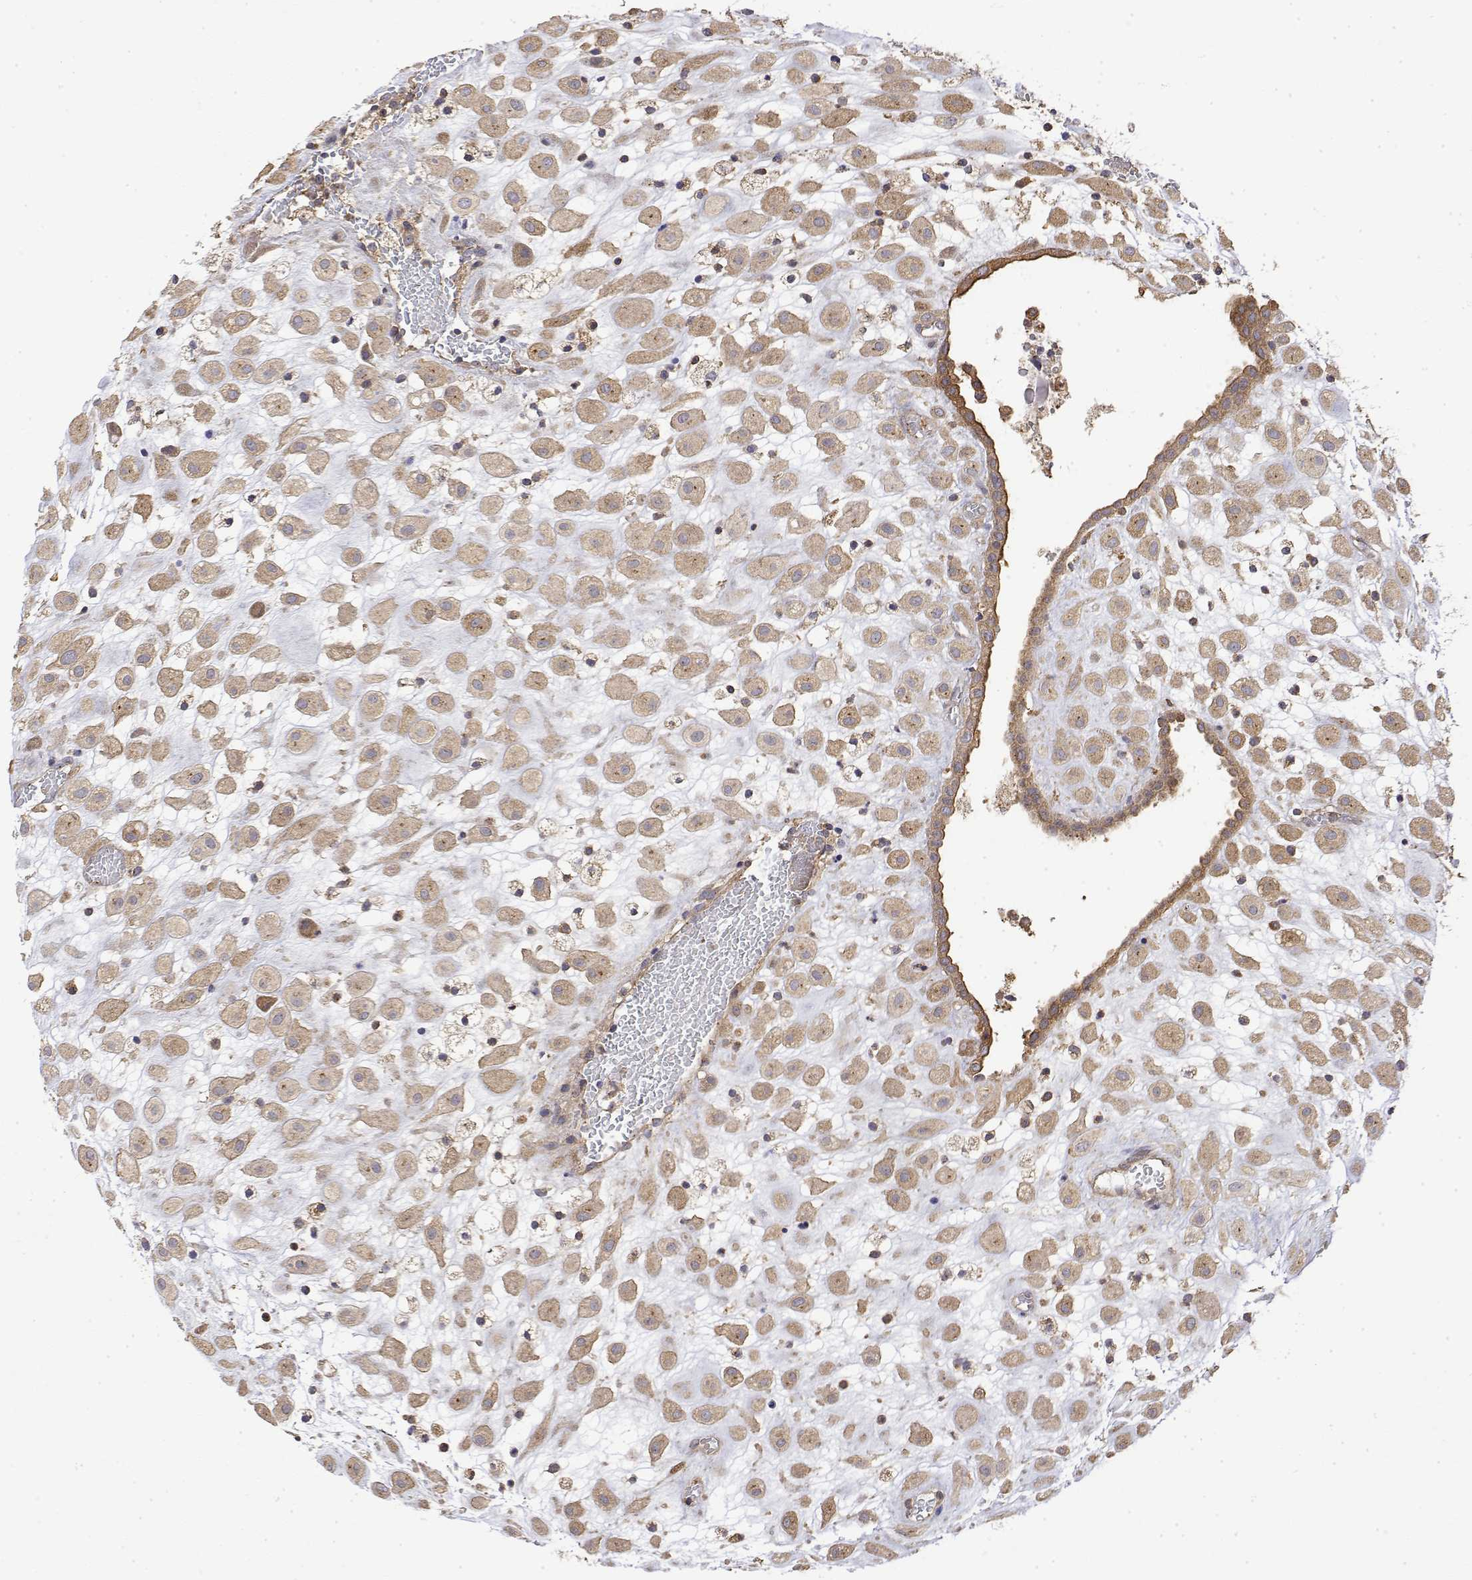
{"staining": {"intensity": "weak", "quantity": ">75%", "location": "cytoplasmic/membranous"}, "tissue": "placenta", "cell_type": "Decidual cells", "image_type": "normal", "snomed": [{"axis": "morphology", "description": "Normal tissue, NOS"}, {"axis": "topography", "description": "Placenta"}], "caption": "Immunohistochemistry (IHC) micrograph of benign placenta: human placenta stained using immunohistochemistry (IHC) shows low levels of weak protein expression localized specifically in the cytoplasmic/membranous of decidual cells, appearing as a cytoplasmic/membranous brown color.", "gene": "PACSIN2", "patient": {"sex": "female", "age": 24}}